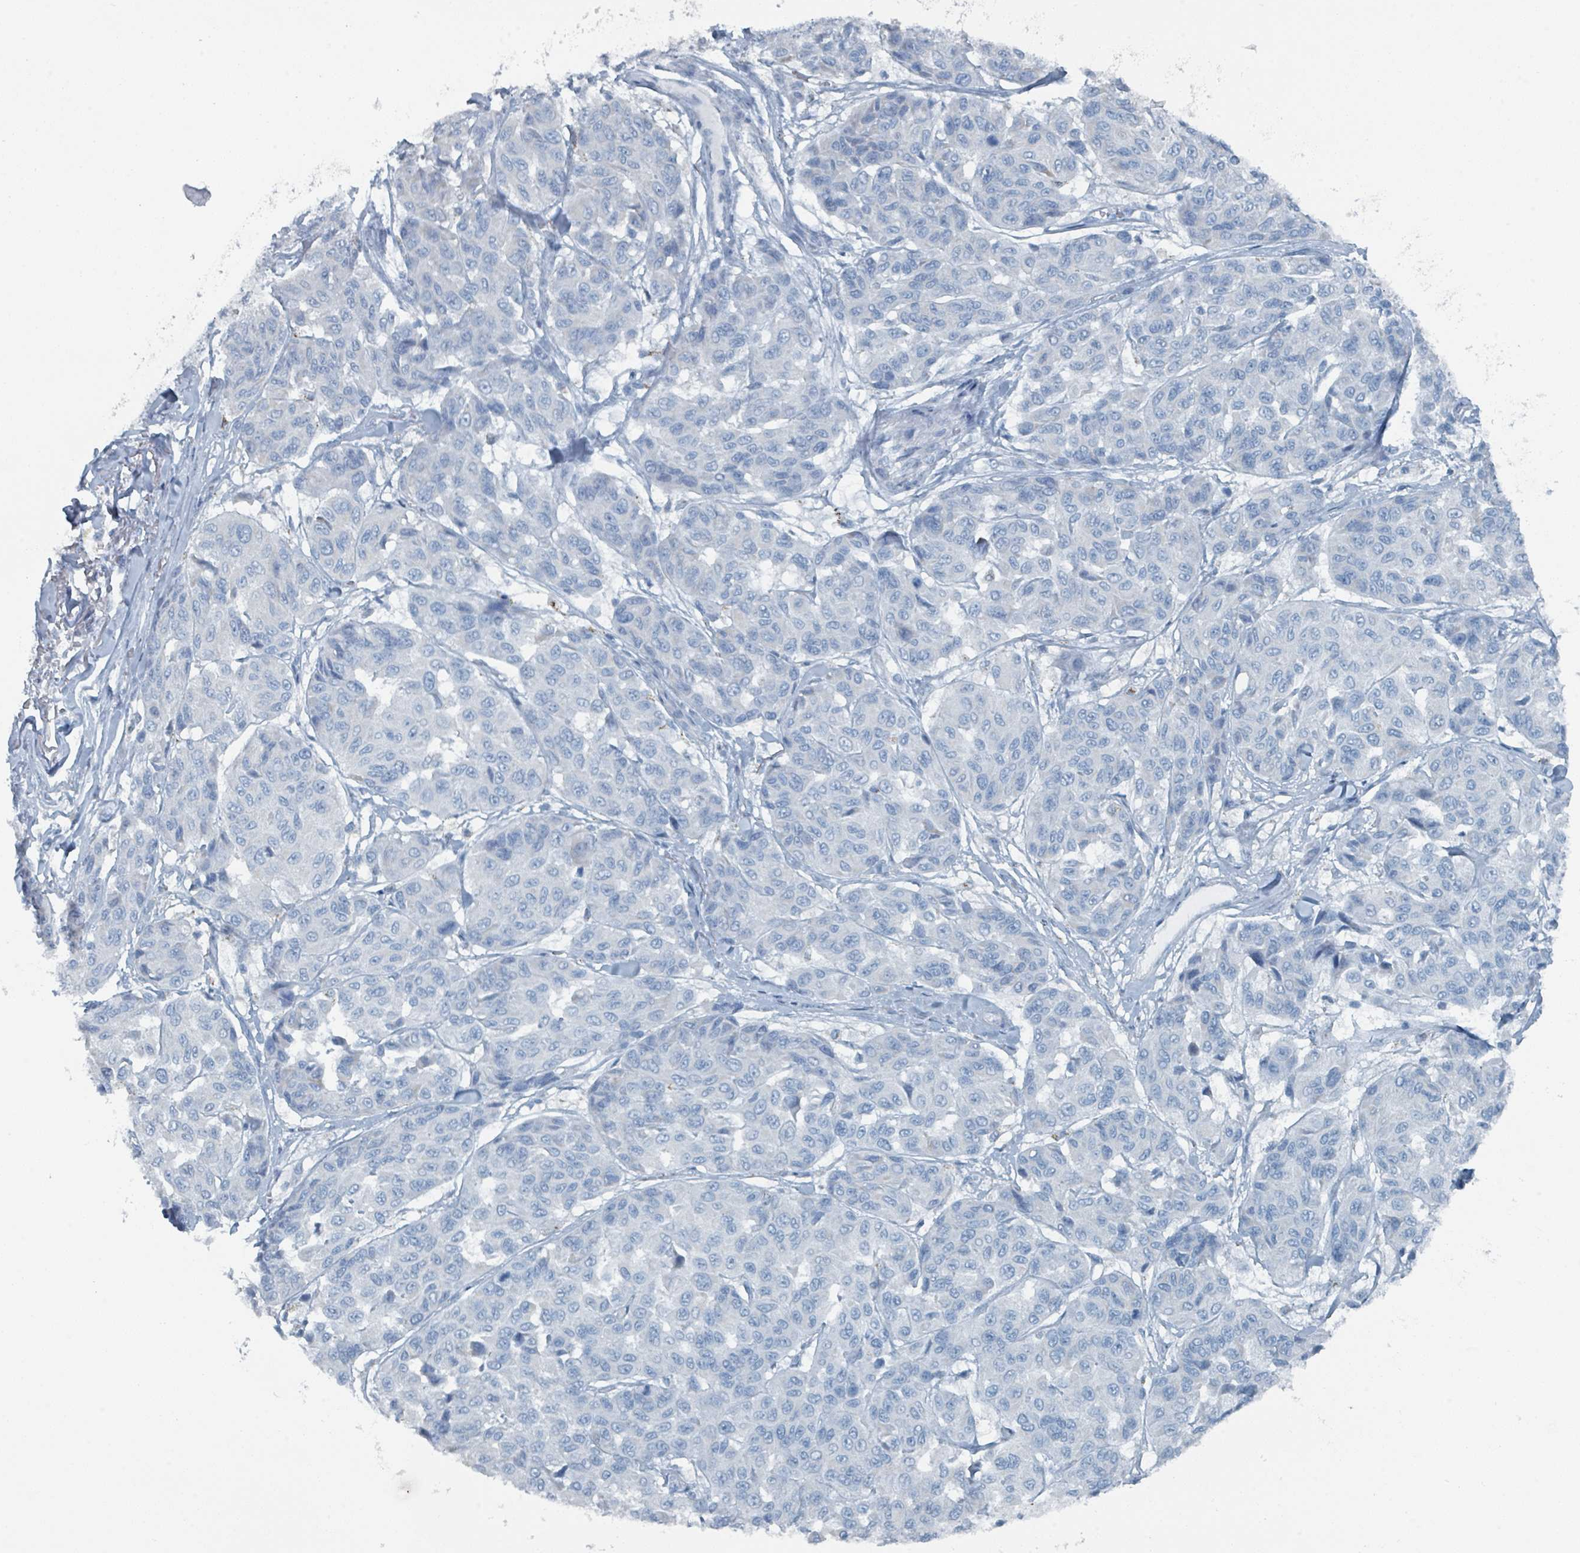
{"staining": {"intensity": "negative", "quantity": "none", "location": "none"}, "tissue": "melanoma", "cell_type": "Tumor cells", "image_type": "cancer", "snomed": [{"axis": "morphology", "description": "Malignant melanoma, NOS"}, {"axis": "topography", "description": "Skin"}], "caption": "Immunohistochemistry of human malignant melanoma shows no staining in tumor cells.", "gene": "GAMT", "patient": {"sex": "female", "age": 66}}